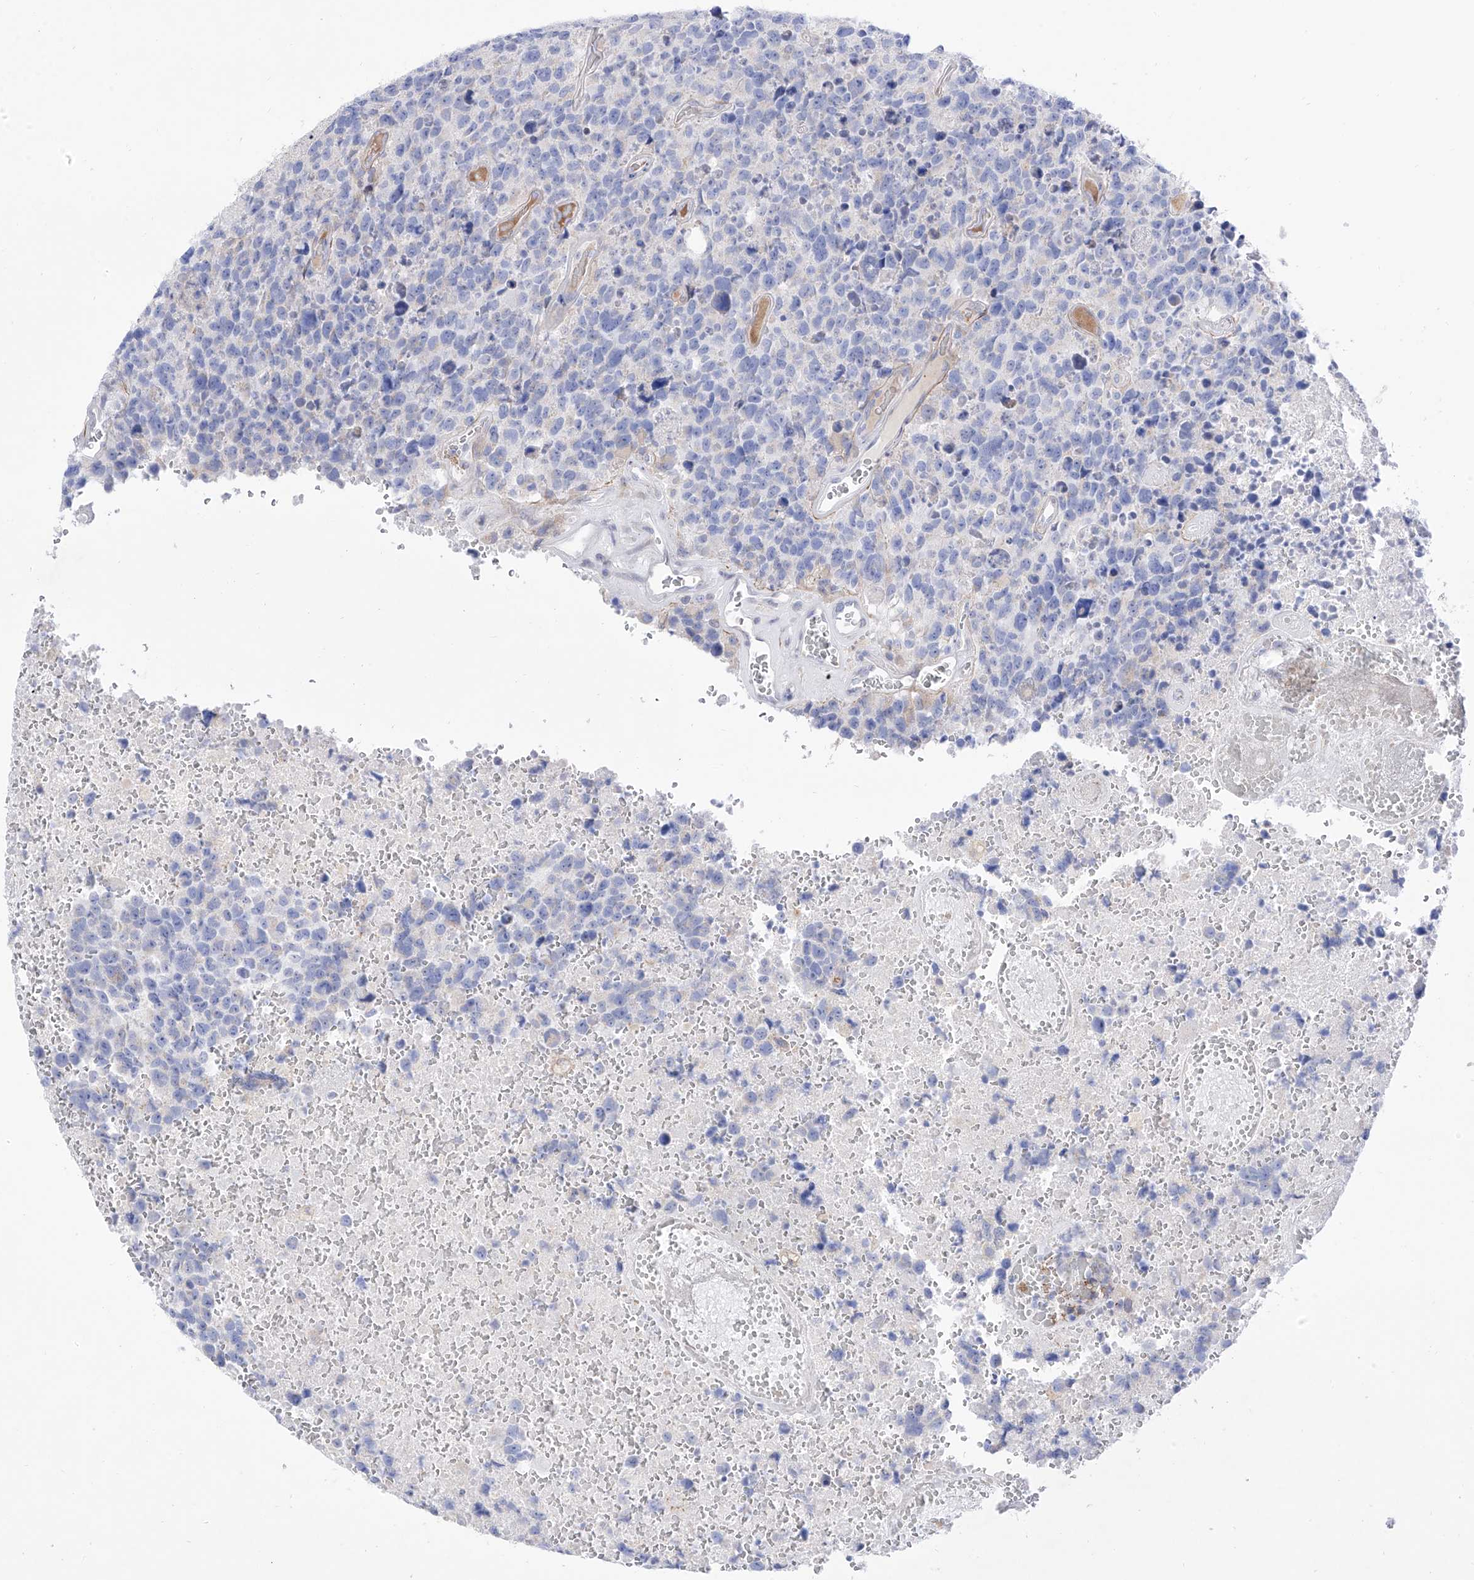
{"staining": {"intensity": "negative", "quantity": "none", "location": "none"}, "tissue": "glioma", "cell_type": "Tumor cells", "image_type": "cancer", "snomed": [{"axis": "morphology", "description": "Glioma, malignant, High grade"}, {"axis": "topography", "description": "Brain"}], "caption": "An immunohistochemistry photomicrograph of glioma is shown. There is no staining in tumor cells of glioma.", "gene": "LCLAT1", "patient": {"sex": "male", "age": 69}}